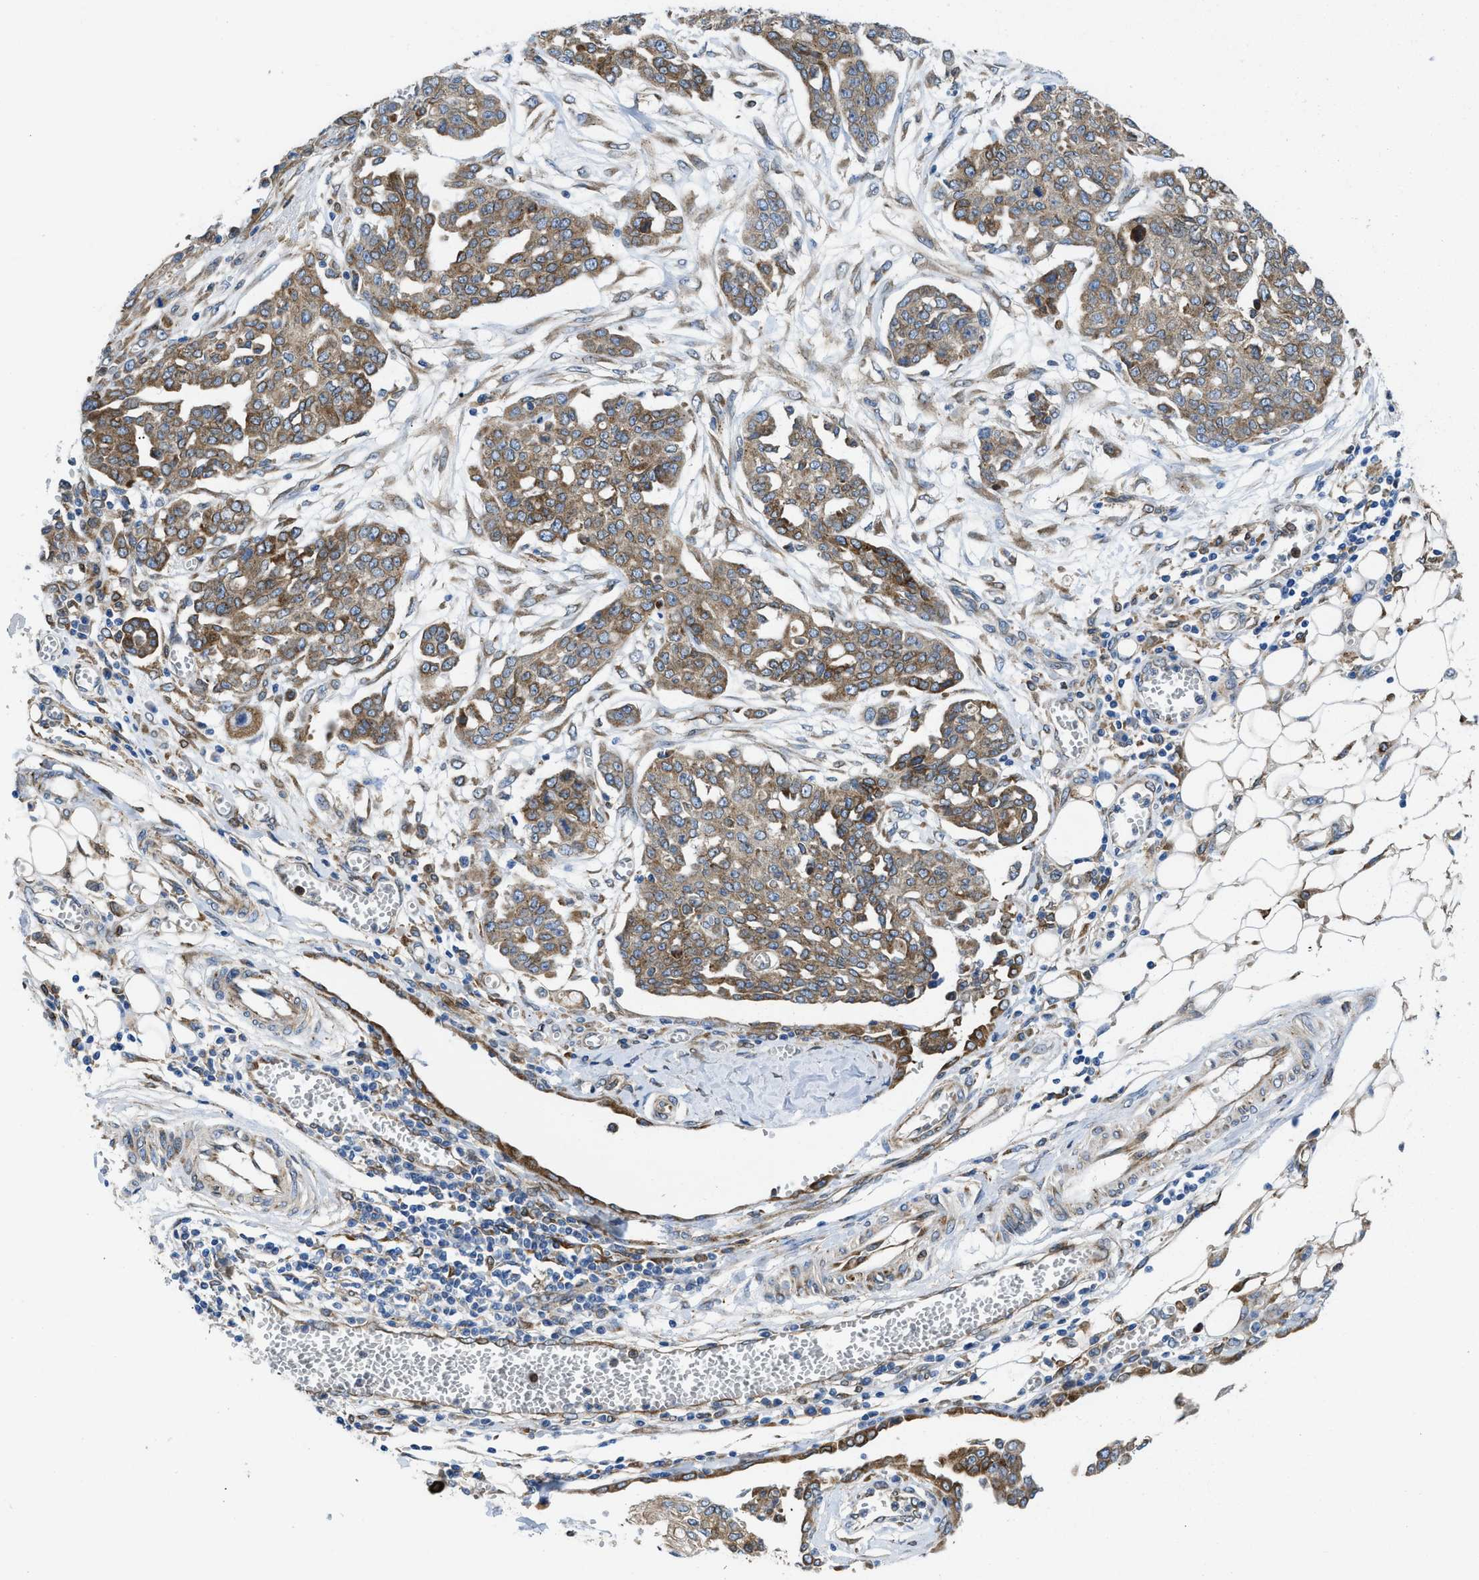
{"staining": {"intensity": "moderate", "quantity": ">75%", "location": "cytoplasmic/membranous"}, "tissue": "ovarian cancer", "cell_type": "Tumor cells", "image_type": "cancer", "snomed": [{"axis": "morphology", "description": "Cystadenocarcinoma, serous, NOS"}, {"axis": "topography", "description": "Soft tissue"}, {"axis": "topography", "description": "Ovary"}], "caption": "Protein expression analysis of ovarian cancer reveals moderate cytoplasmic/membranous staining in approximately >75% of tumor cells.", "gene": "ERLIN2", "patient": {"sex": "female", "age": 57}}